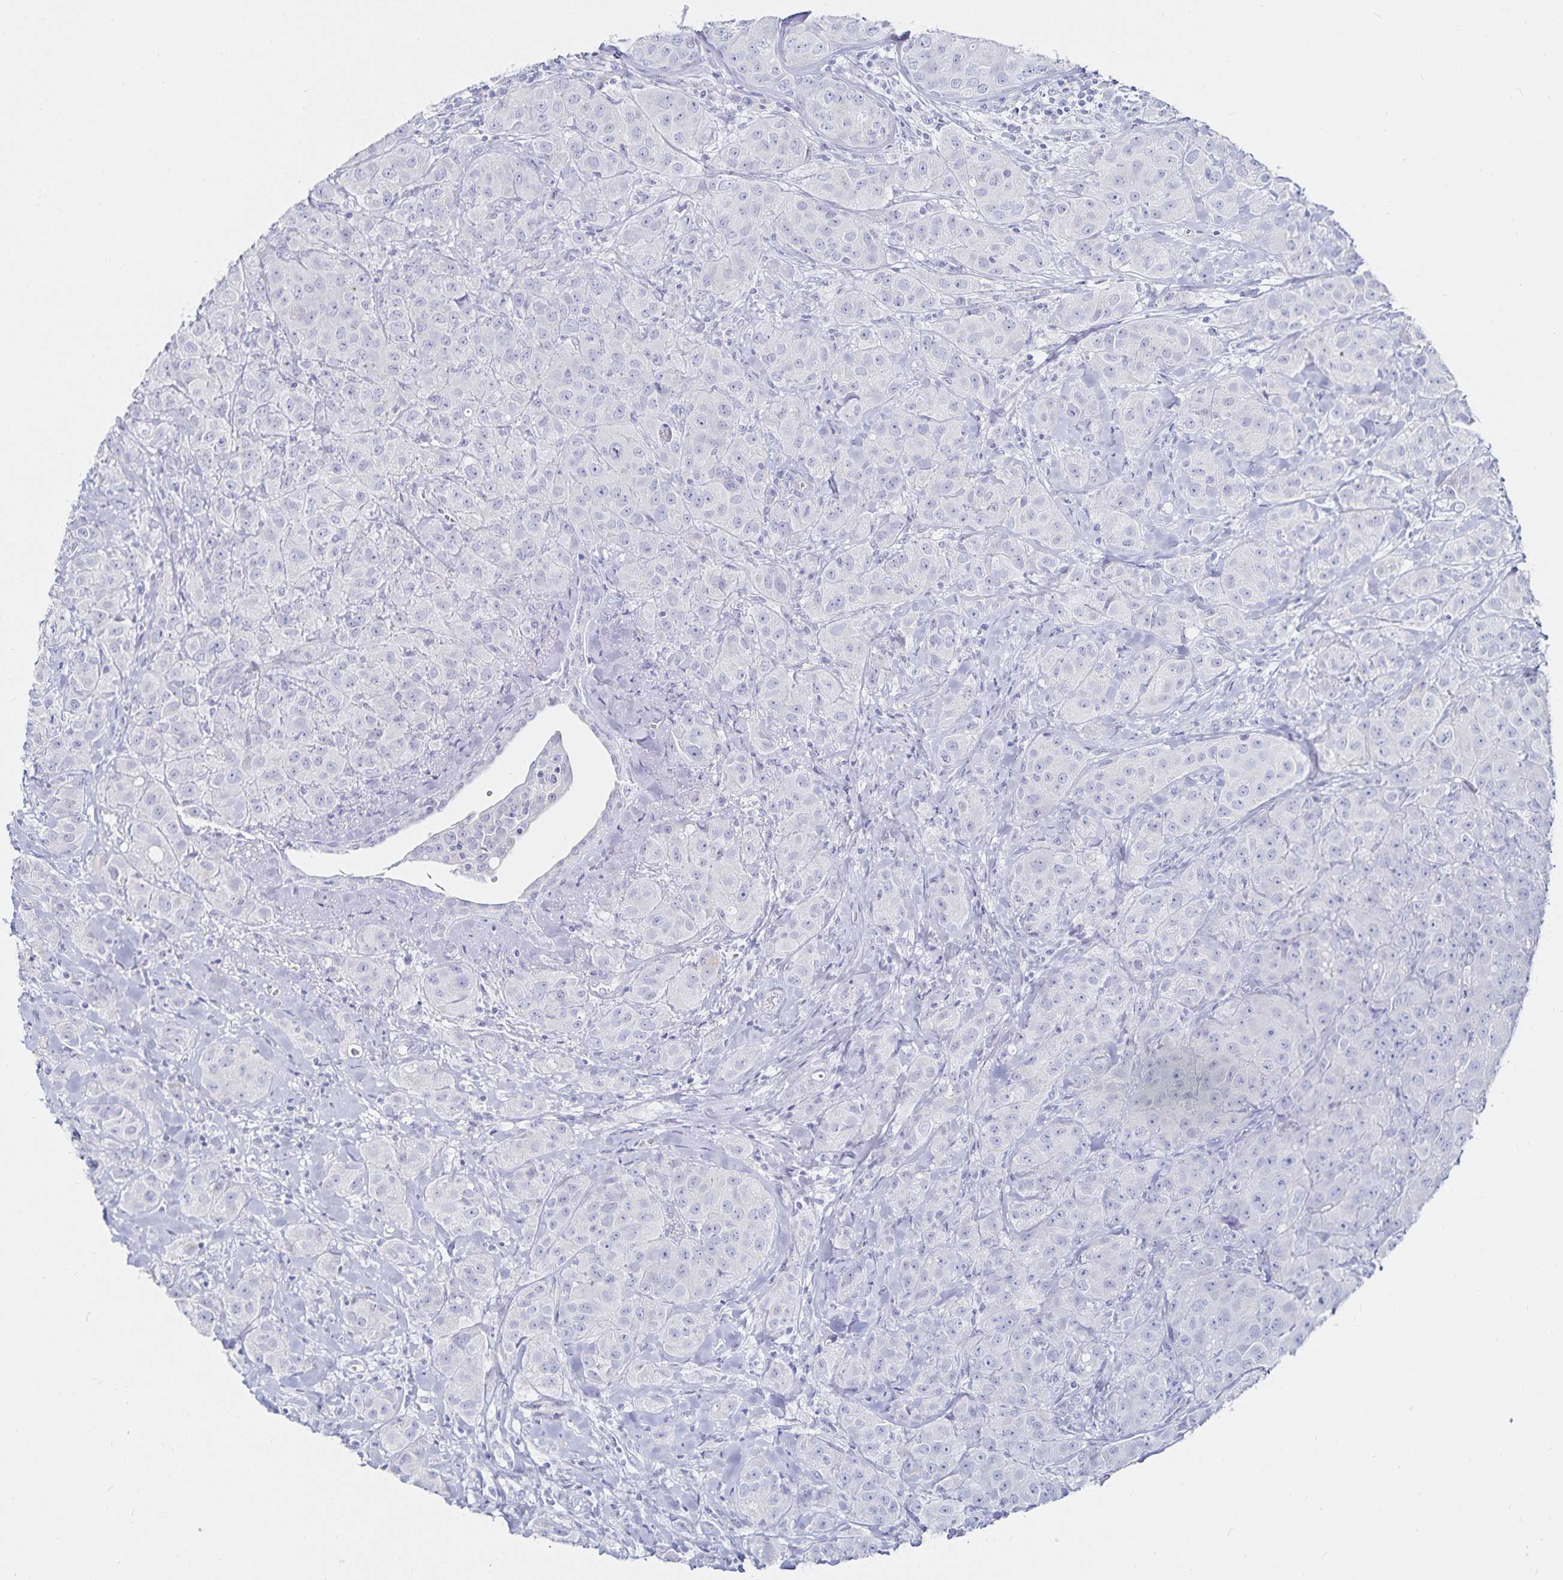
{"staining": {"intensity": "negative", "quantity": "none", "location": "none"}, "tissue": "breast cancer", "cell_type": "Tumor cells", "image_type": "cancer", "snomed": [{"axis": "morphology", "description": "Normal tissue, NOS"}, {"axis": "morphology", "description": "Duct carcinoma"}, {"axis": "topography", "description": "Breast"}], "caption": "The photomicrograph exhibits no staining of tumor cells in invasive ductal carcinoma (breast).", "gene": "TNIP1", "patient": {"sex": "female", "age": 43}}